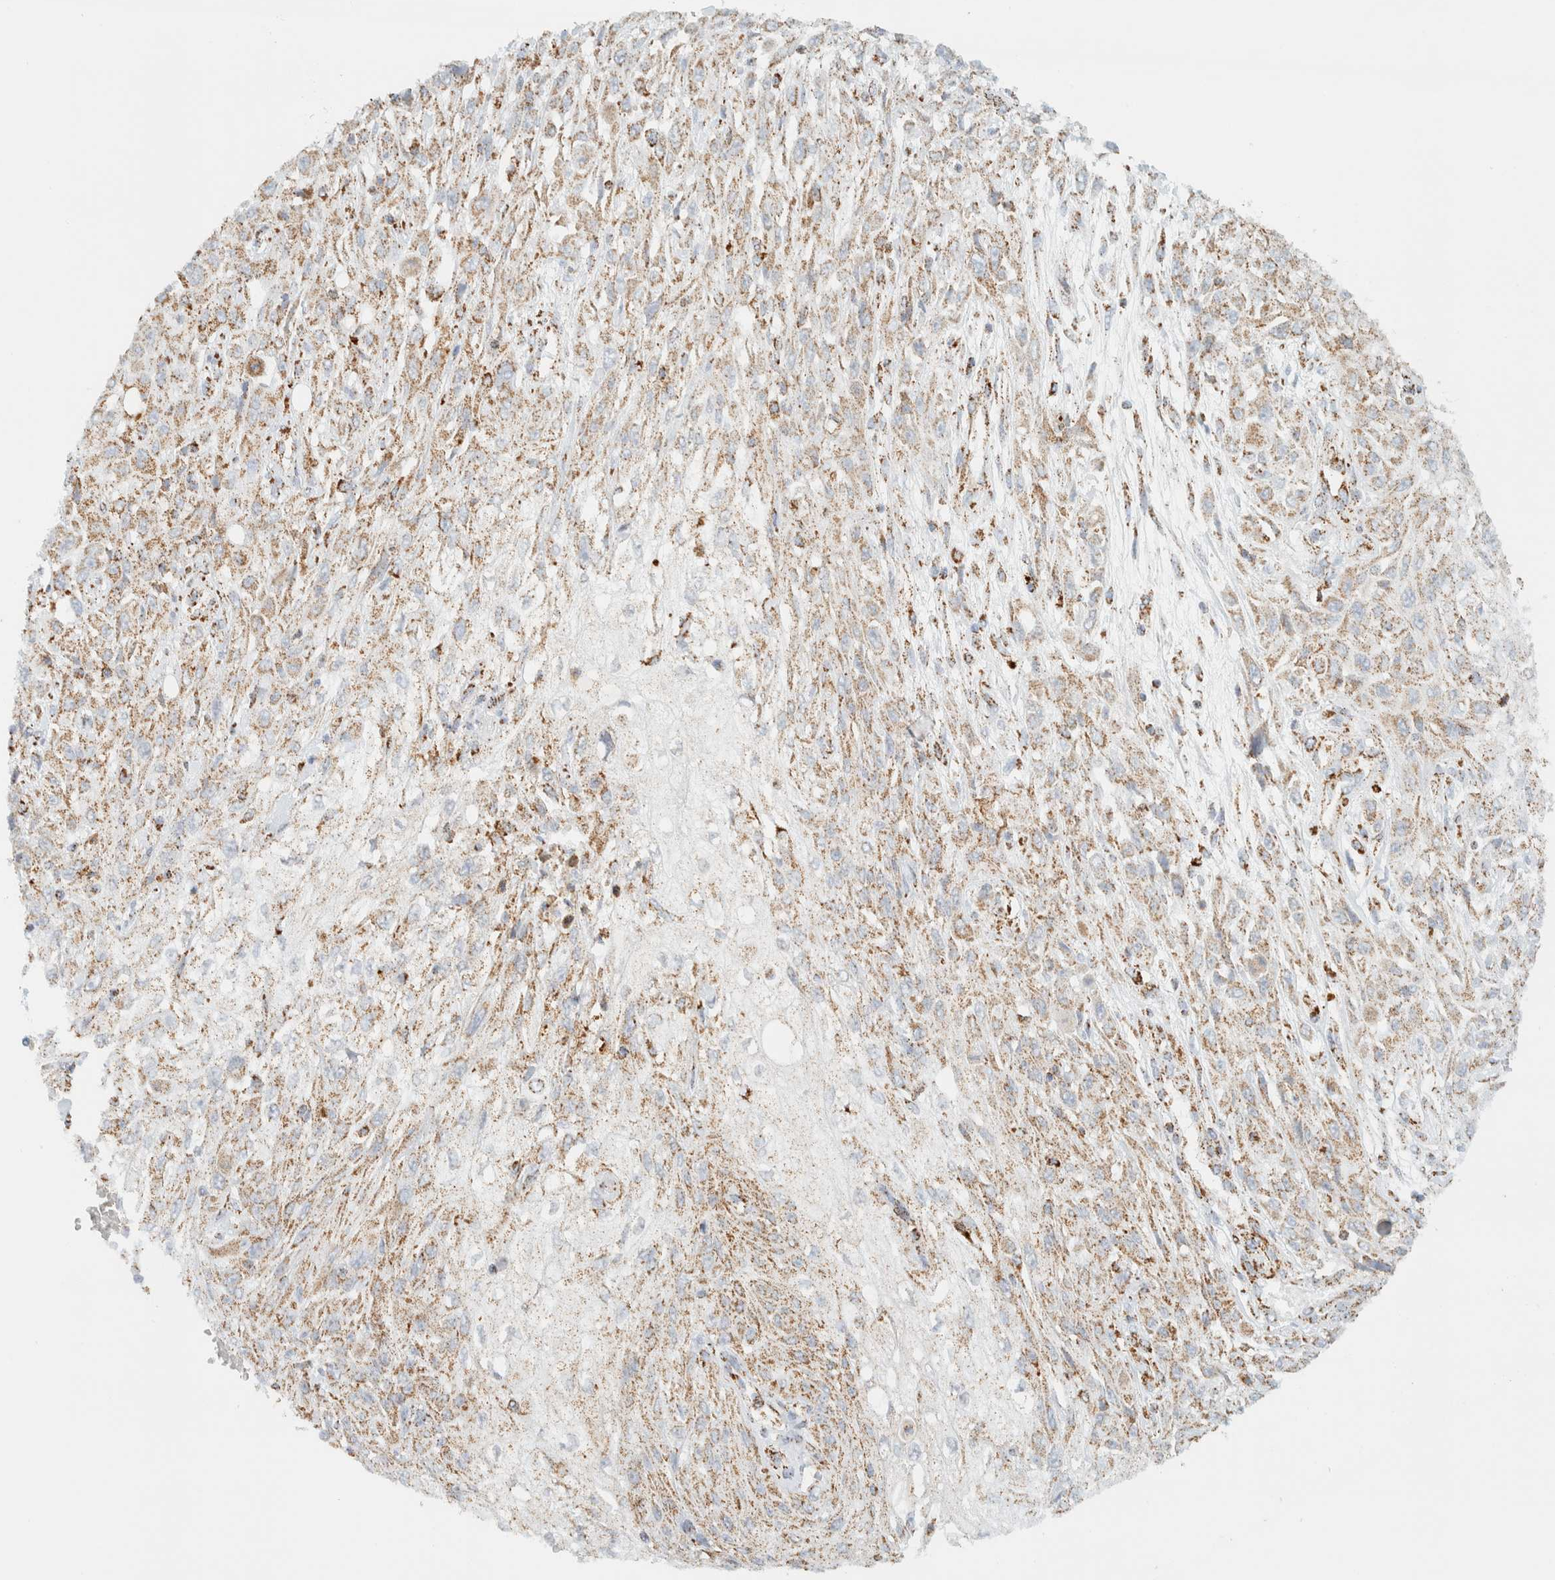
{"staining": {"intensity": "weak", "quantity": ">75%", "location": "cytoplasmic/membranous"}, "tissue": "skin cancer", "cell_type": "Tumor cells", "image_type": "cancer", "snomed": [{"axis": "morphology", "description": "Squamous cell carcinoma, NOS"}, {"axis": "morphology", "description": "Squamous cell carcinoma, metastatic, NOS"}, {"axis": "topography", "description": "Skin"}, {"axis": "topography", "description": "Lymph node"}], "caption": "Metastatic squamous cell carcinoma (skin) stained for a protein (brown) shows weak cytoplasmic/membranous positive expression in approximately >75% of tumor cells.", "gene": "KIFAP3", "patient": {"sex": "male", "age": 75}}